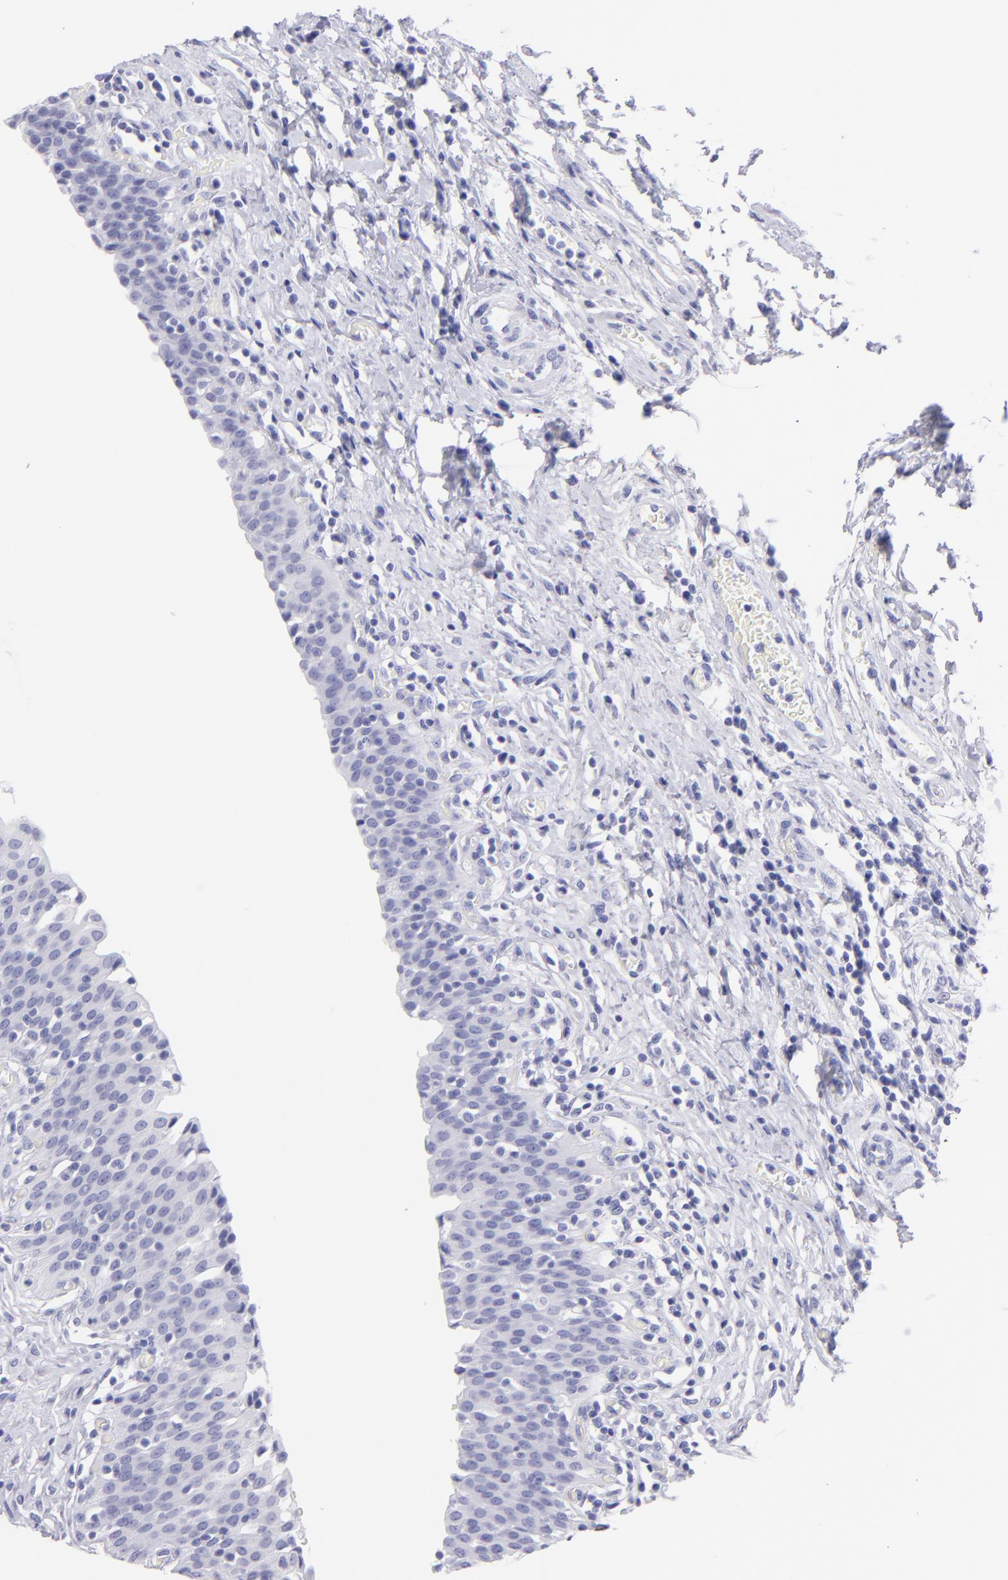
{"staining": {"intensity": "negative", "quantity": "none", "location": "none"}, "tissue": "urinary bladder", "cell_type": "Urothelial cells", "image_type": "normal", "snomed": [{"axis": "morphology", "description": "Normal tissue, NOS"}, {"axis": "topography", "description": "Urinary bladder"}], "caption": "DAB (3,3'-diaminobenzidine) immunohistochemical staining of unremarkable urinary bladder exhibits no significant expression in urothelial cells. Brightfield microscopy of IHC stained with DAB (3,3'-diaminobenzidine) (brown) and hematoxylin (blue), captured at high magnification.", "gene": "CNP", "patient": {"sex": "male", "age": 51}}